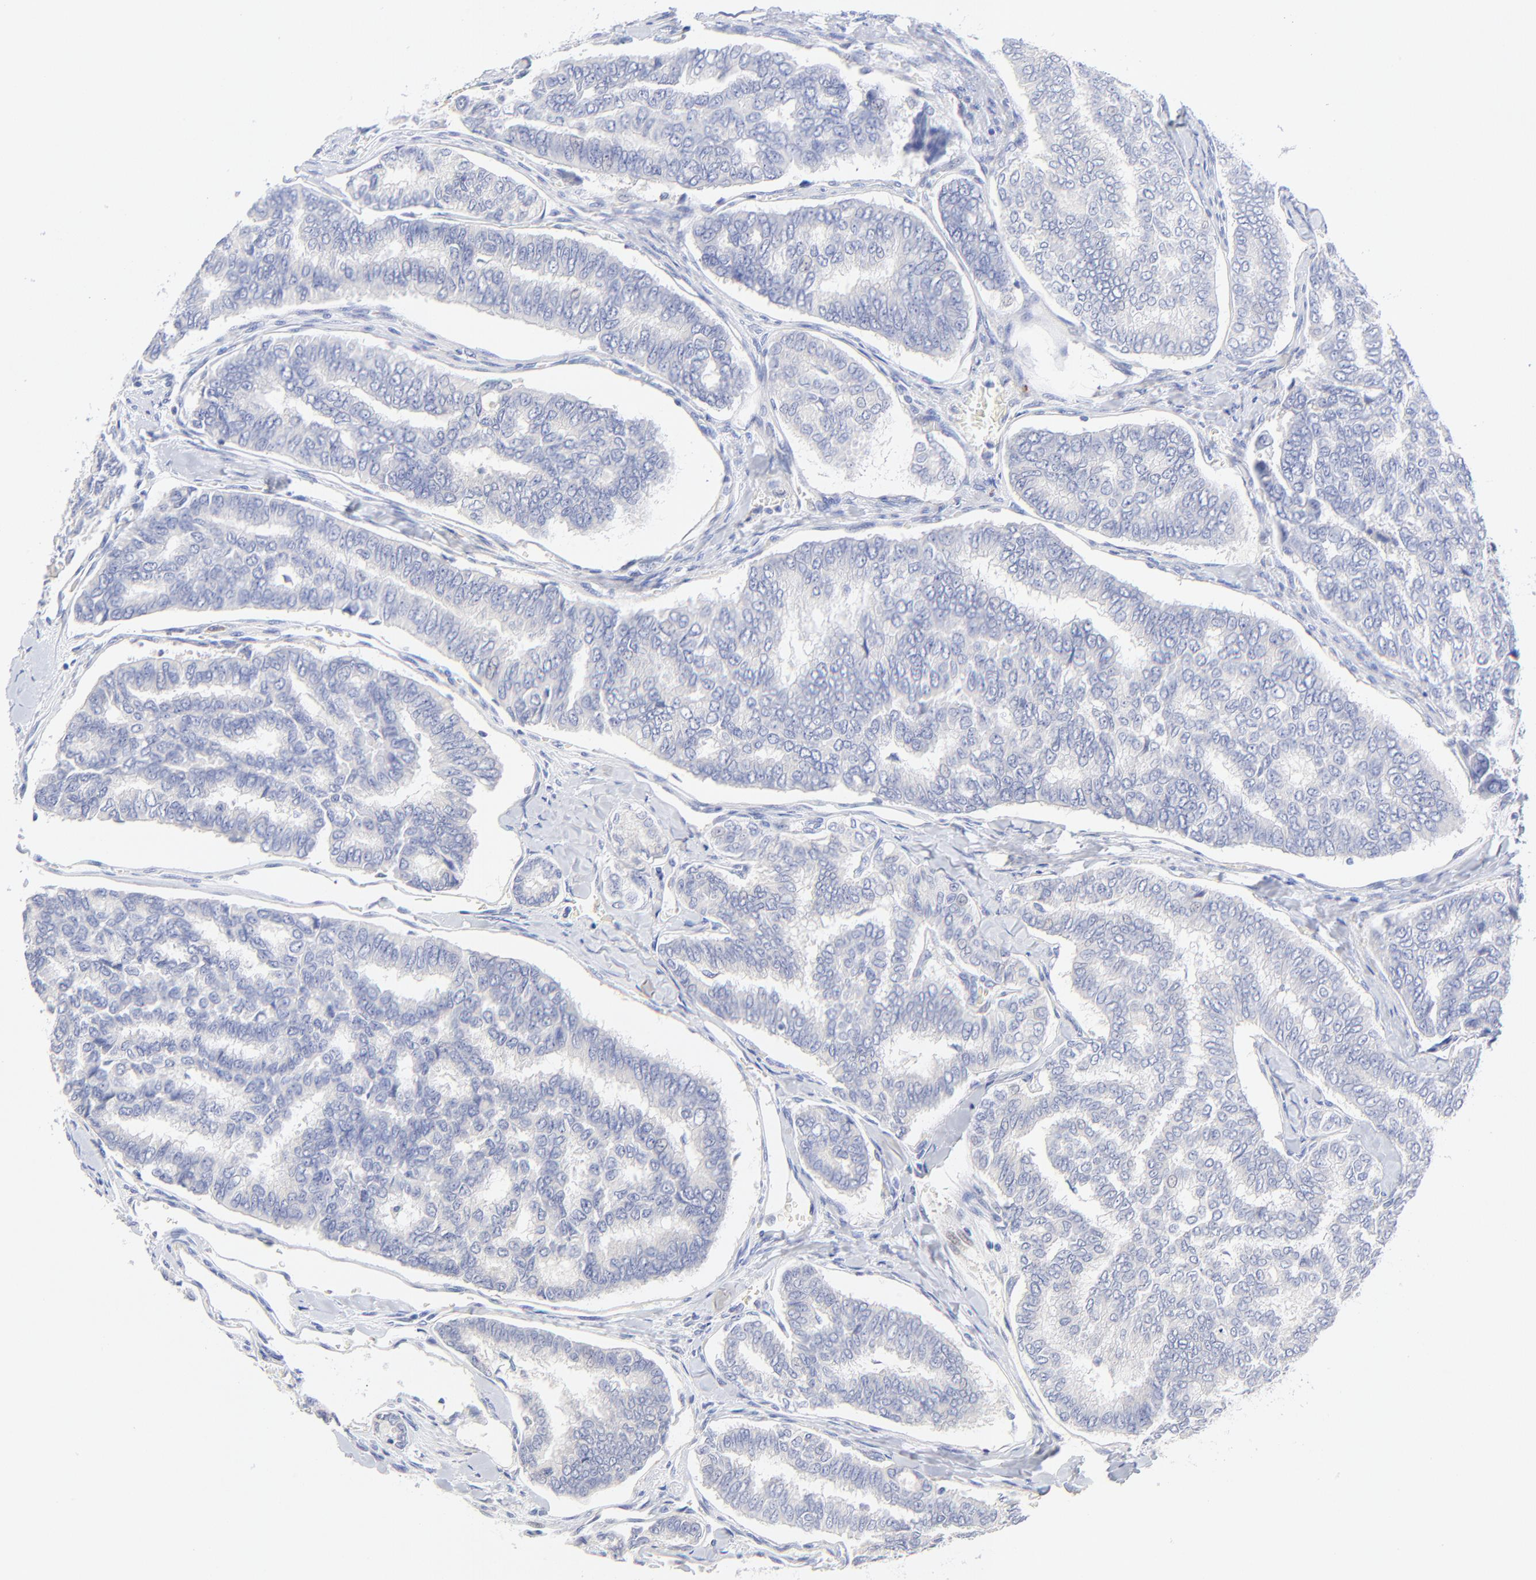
{"staining": {"intensity": "negative", "quantity": "none", "location": "none"}, "tissue": "thyroid cancer", "cell_type": "Tumor cells", "image_type": "cancer", "snomed": [{"axis": "morphology", "description": "Papillary adenocarcinoma, NOS"}, {"axis": "topography", "description": "Thyroid gland"}], "caption": "Tumor cells are negative for protein expression in human thyroid papillary adenocarcinoma. (Stains: DAB immunohistochemistry with hematoxylin counter stain, Microscopy: brightfield microscopy at high magnification).", "gene": "SULT4A1", "patient": {"sex": "female", "age": 35}}